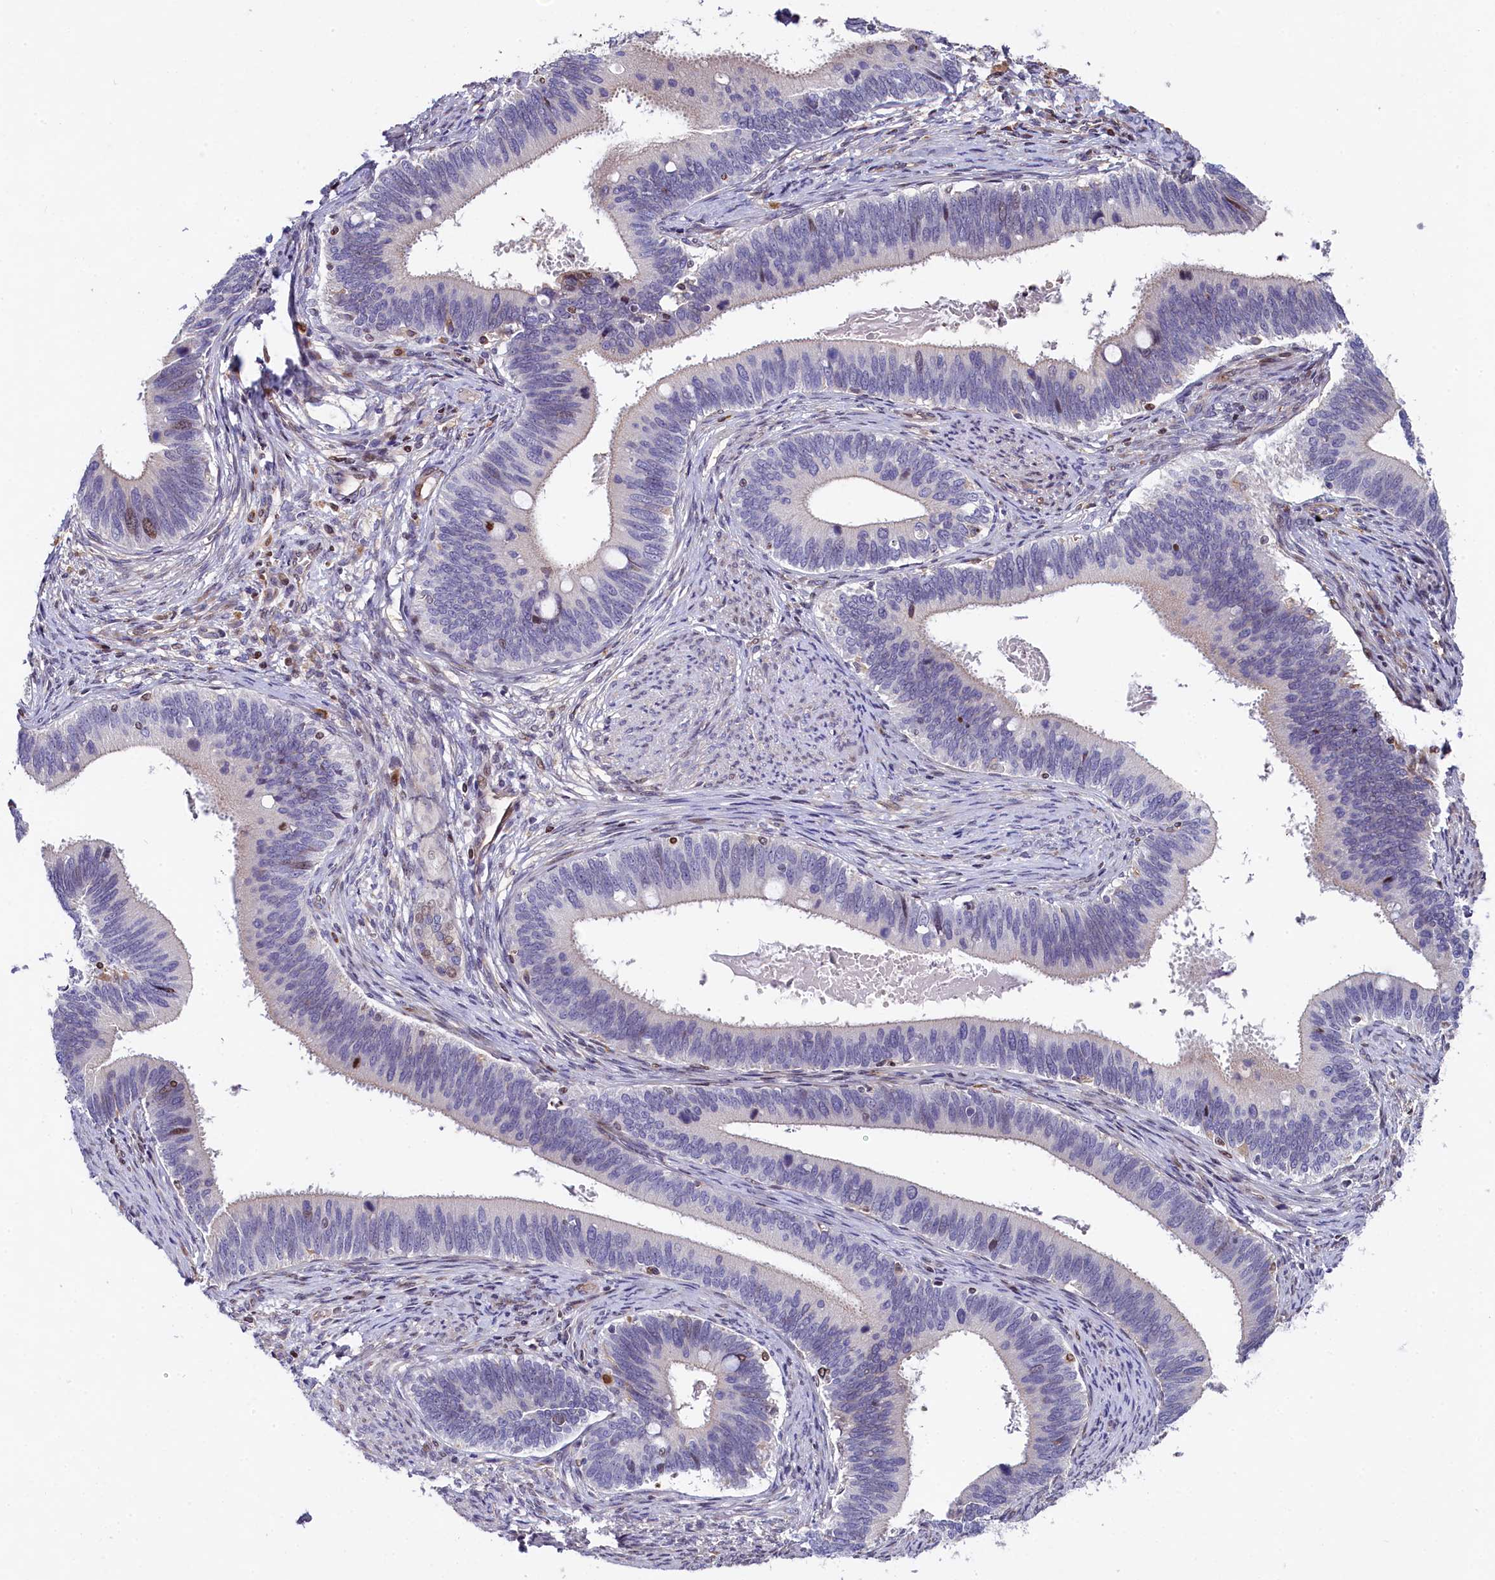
{"staining": {"intensity": "moderate", "quantity": "<25%", "location": "nuclear"}, "tissue": "cervical cancer", "cell_type": "Tumor cells", "image_type": "cancer", "snomed": [{"axis": "morphology", "description": "Adenocarcinoma, NOS"}, {"axis": "topography", "description": "Cervix"}], "caption": "There is low levels of moderate nuclear expression in tumor cells of cervical cancer, as demonstrated by immunohistochemical staining (brown color).", "gene": "TGDS", "patient": {"sex": "female", "age": 42}}